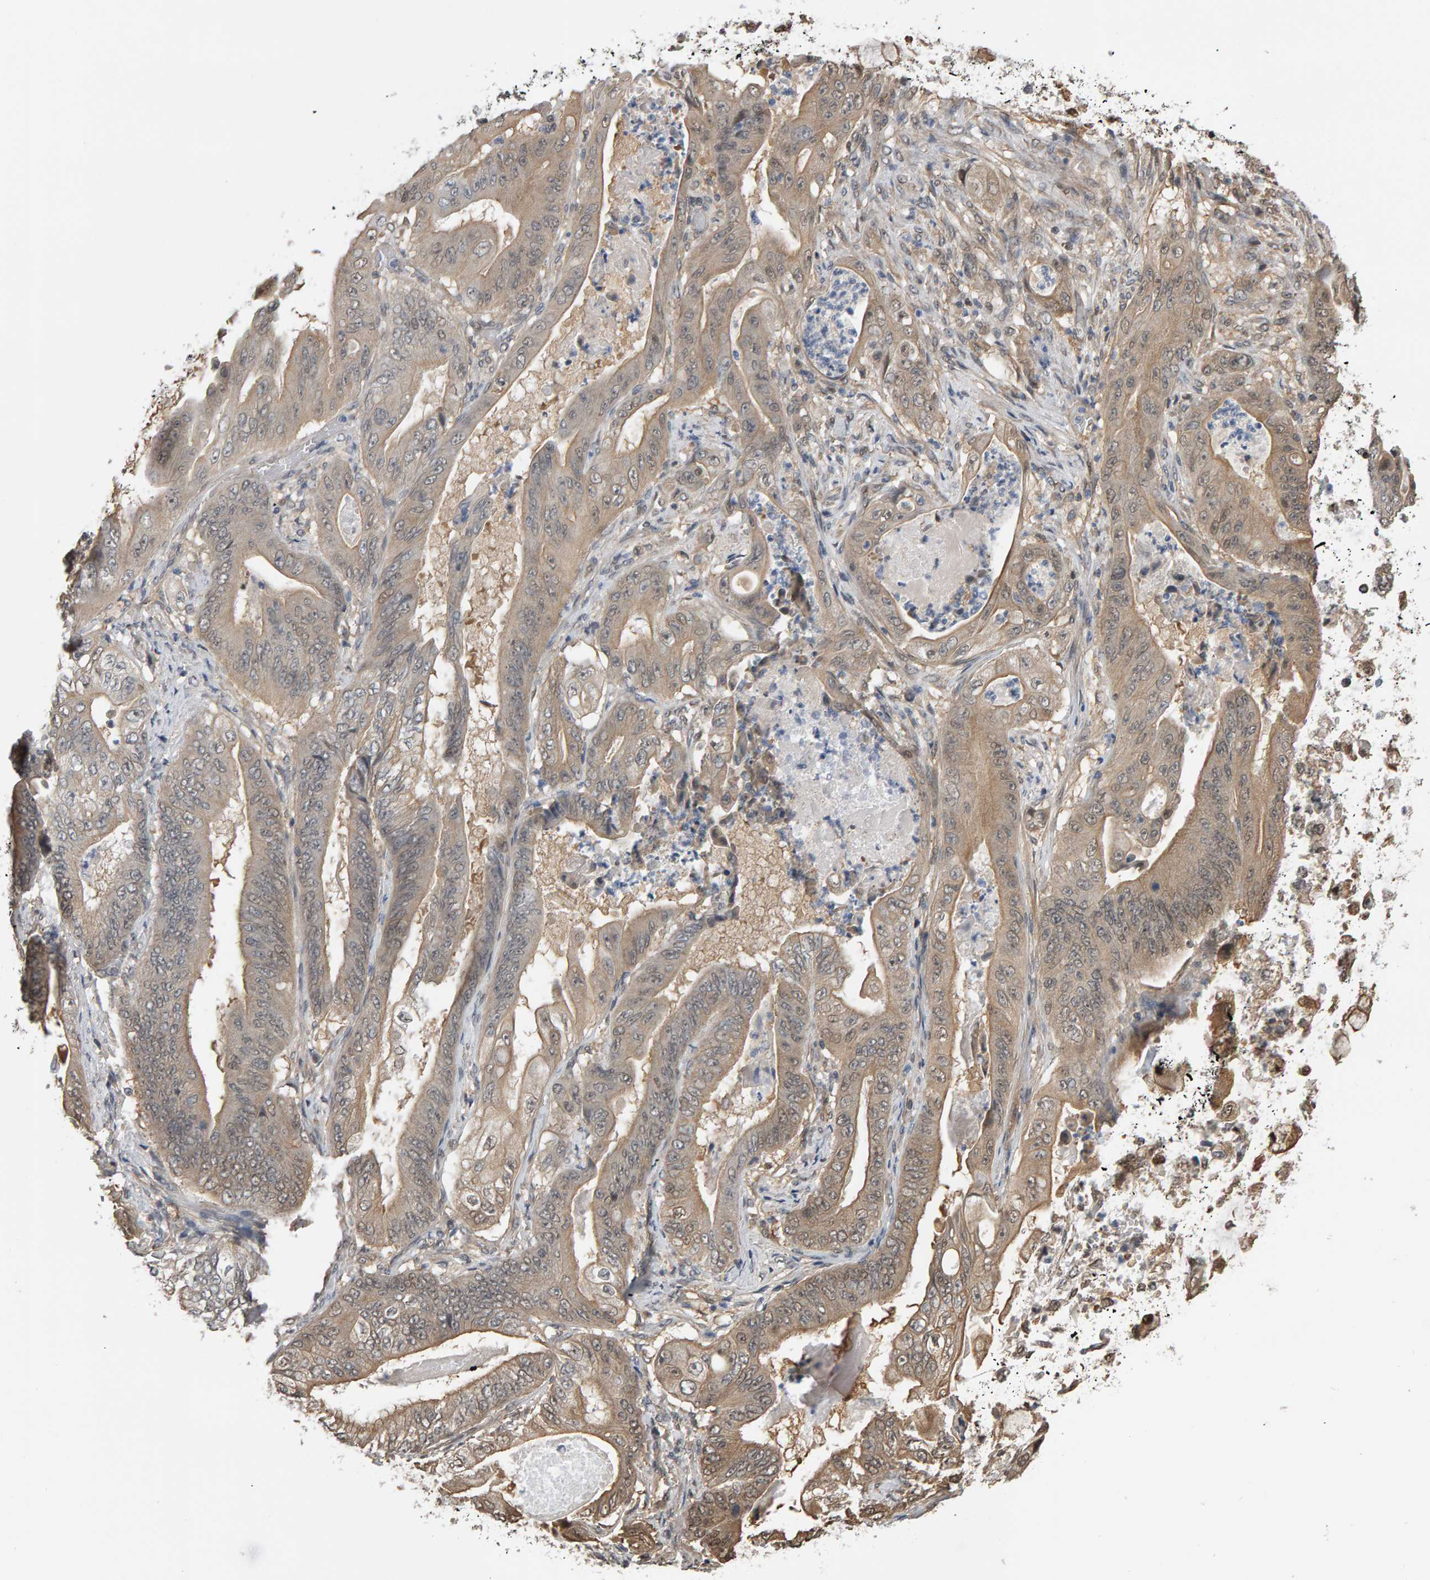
{"staining": {"intensity": "weak", "quantity": ">75%", "location": "cytoplasmic/membranous"}, "tissue": "stomach cancer", "cell_type": "Tumor cells", "image_type": "cancer", "snomed": [{"axis": "morphology", "description": "Normal tissue, NOS"}, {"axis": "morphology", "description": "Adenocarcinoma, NOS"}, {"axis": "topography", "description": "Stomach"}], "caption": "Protein staining shows weak cytoplasmic/membranous expression in approximately >75% of tumor cells in stomach cancer (adenocarcinoma). The staining is performed using DAB (3,3'-diaminobenzidine) brown chromogen to label protein expression. The nuclei are counter-stained blue using hematoxylin.", "gene": "COASY", "patient": {"sex": "male", "age": 62}}